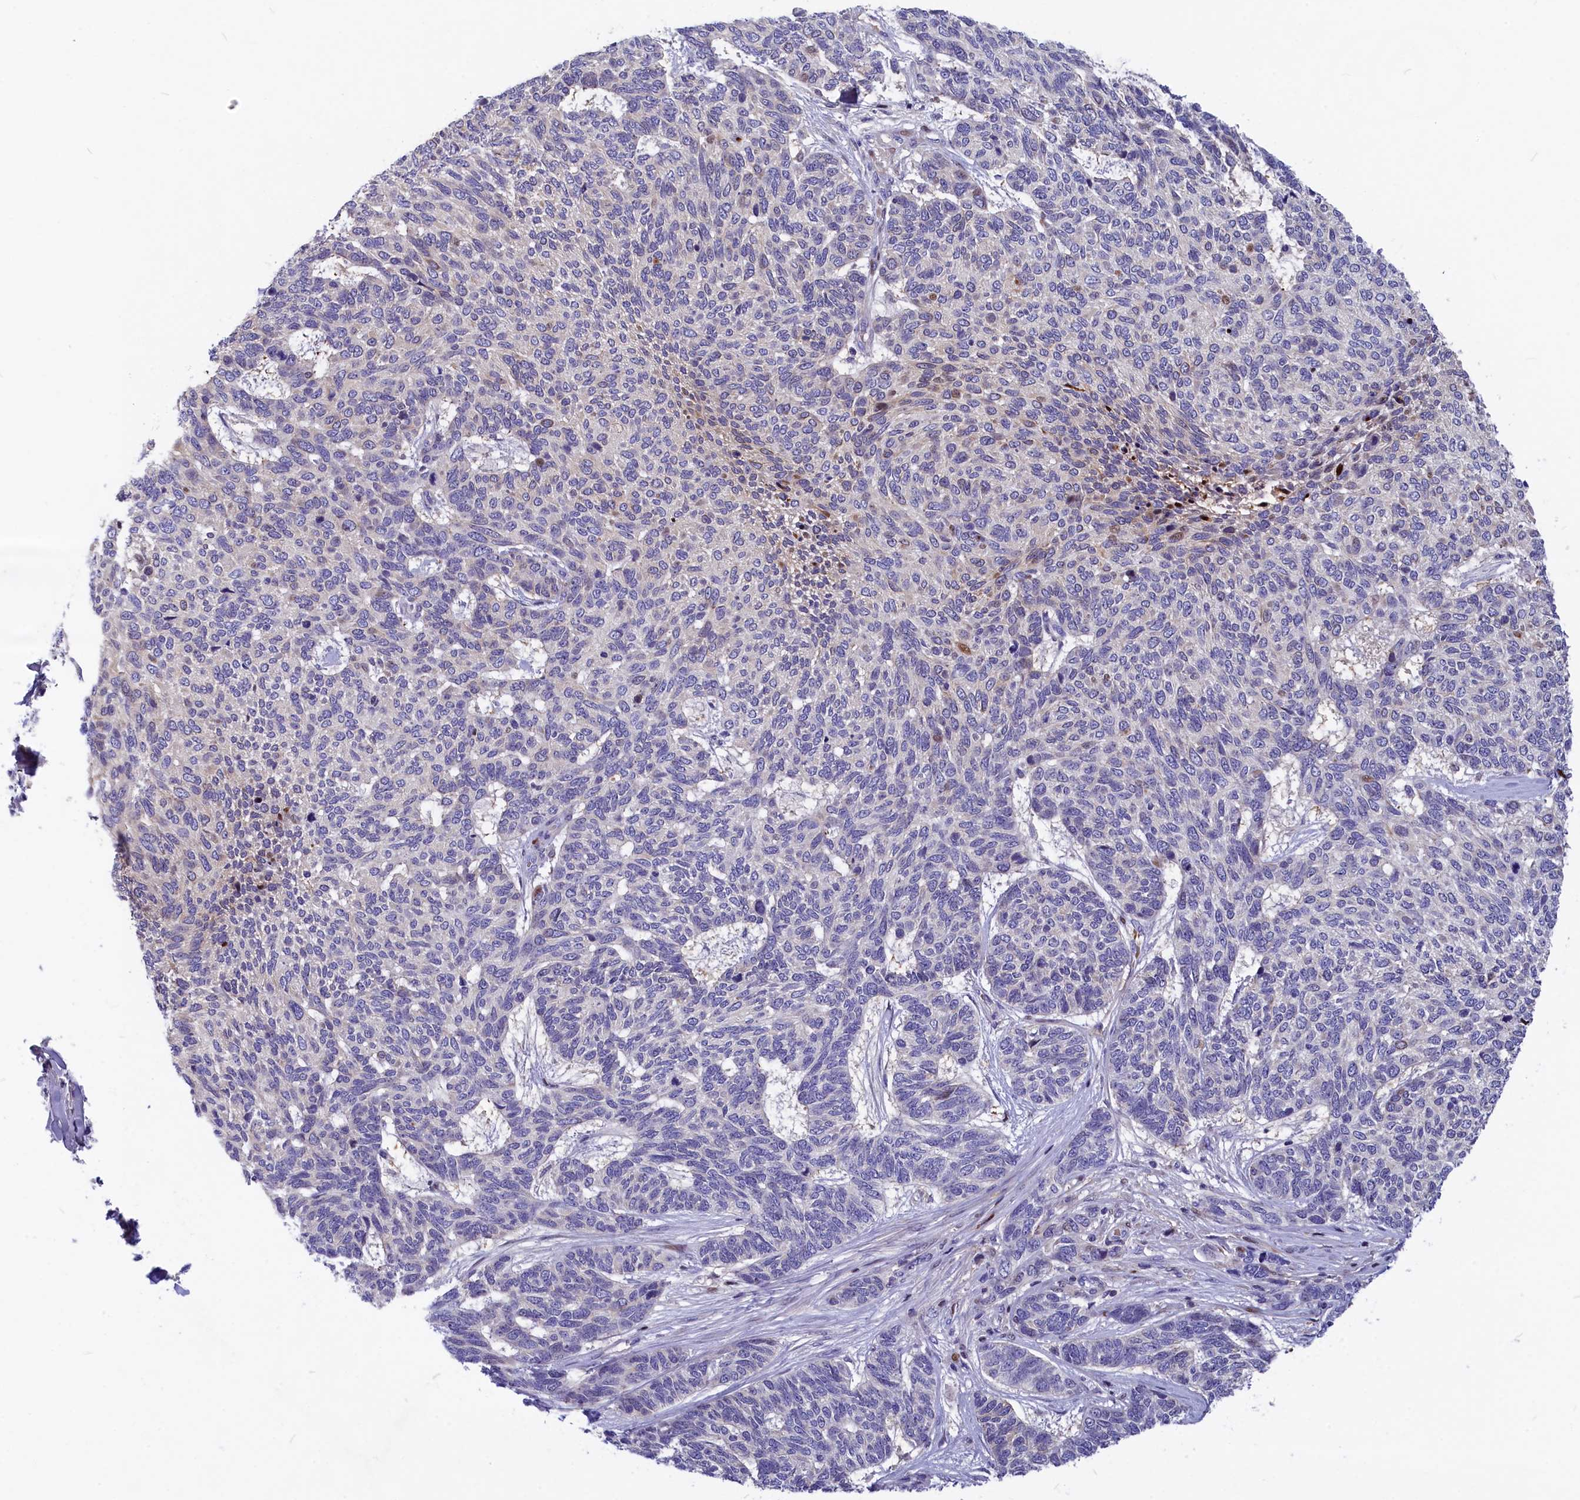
{"staining": {"intensity": "strong", "quantity": "<25%", "location": "nuclear"}, "tissue": "skin cancer", "cell_type": "Tumor cells", "image_type": "cancer", "snomed": [{"axis": "morphology", "description": "Basal cell carcinoma"}, {"axis": "topography", "description": "Skin"}], "caption": "Skin cancer was stained to show a protein in brown. There is medium levels of strong nuclear staining in about <25% of tumor cells.", "gene": "NKPD1", "patient": {"sex": "female", "age": 65}}